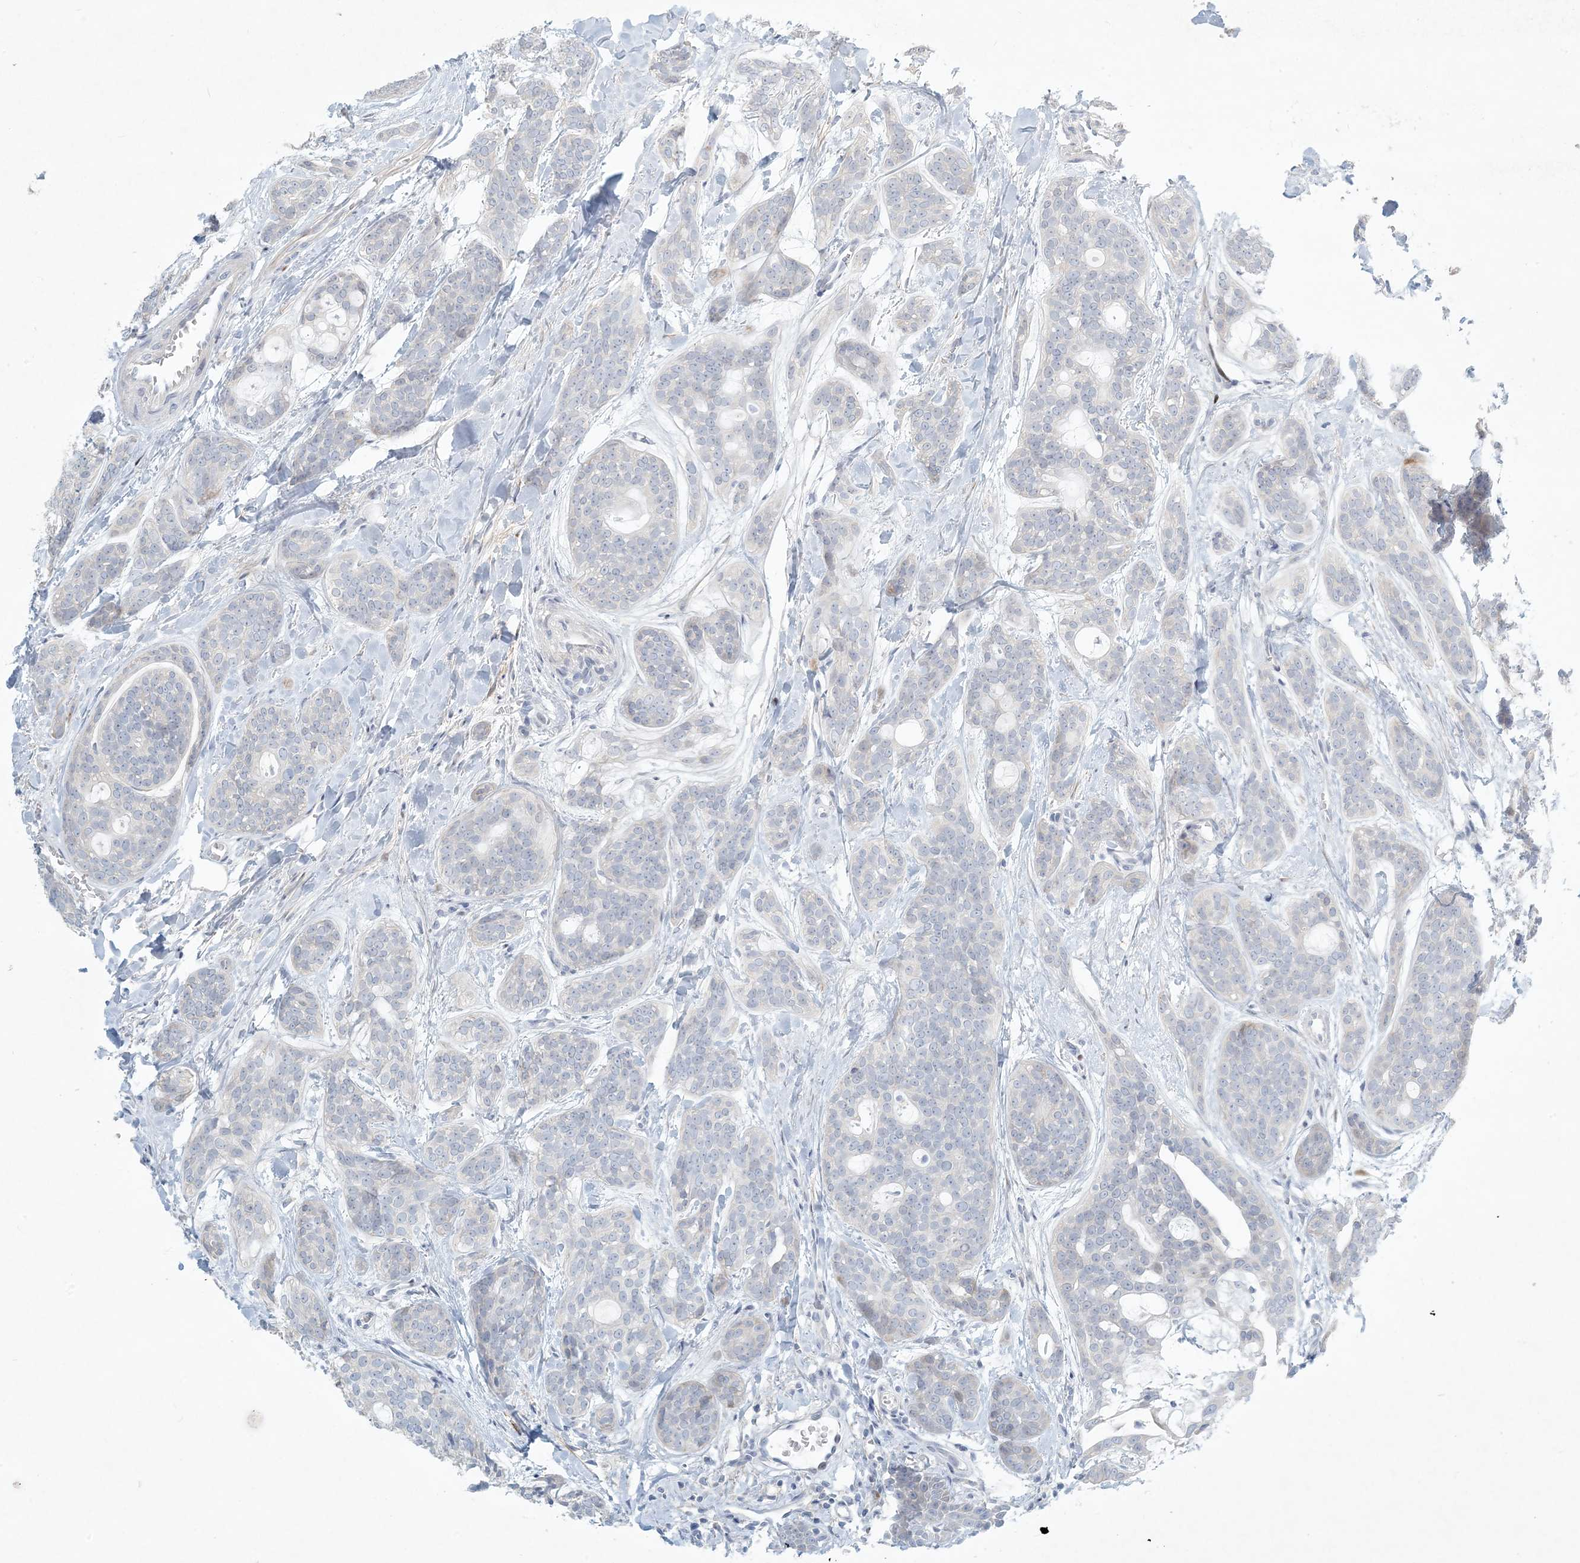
{"staining": {"intensity": "negative", "quantity": "none", "location": "none"}, "tissue": "head and neck cancer", "cell_type": "Tumor cells", "image_type": "cancer", "snomed": [{"axis": "morphology", "description": "Adenocarcinoma, NOS"}, {"axis": "topography", "description": "Head-Neck"}], "caption": "The image reveals no staining of tumor cells in adenocarcinoma (head and neck).", "gene": "ZNF385D", "patient": {"sex": "male", "age": 66}}